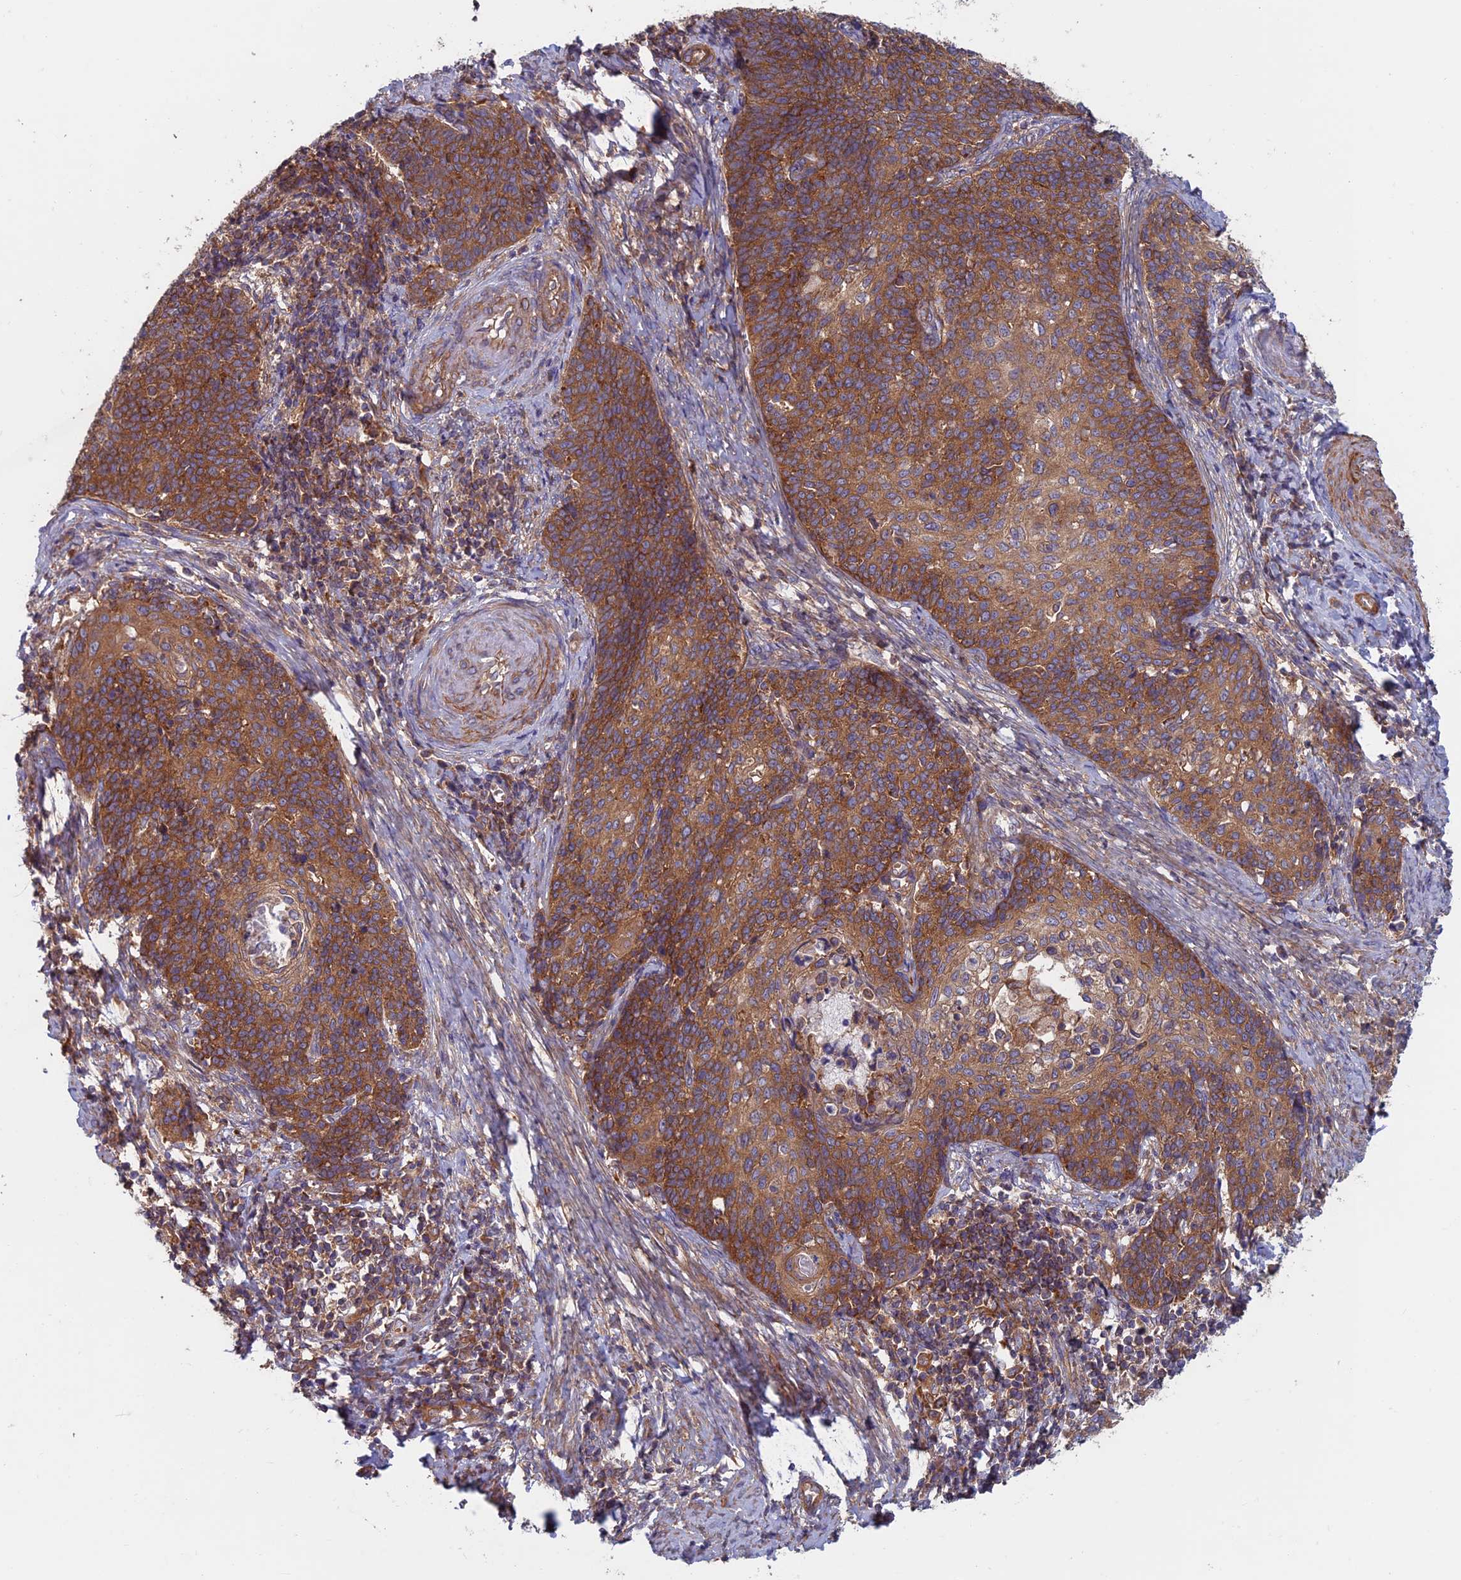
{"staining": {"intensity": "strong", "quantity": ">75%", "location": "cytoplasmic/membranous"}, "tissue": "cervical cancer", "cell_type": "Tumor cells", "image_type": "cancer", "snomed": [{"axis": "morphology", "description": "Squamous cell carcinoma, NOS"}, {"axis": "topography", "description": "Cervix"}], "caption": "Tumor cells show strong cytoplasmic/membranous positivity in approximately >75% of cells in squamous cell carcinoma (cervical). (DAB IHC with brightfield microscopy, high magnification).", "gene": "DNM1L", "patient": {"sex": "female", "age": 39}}